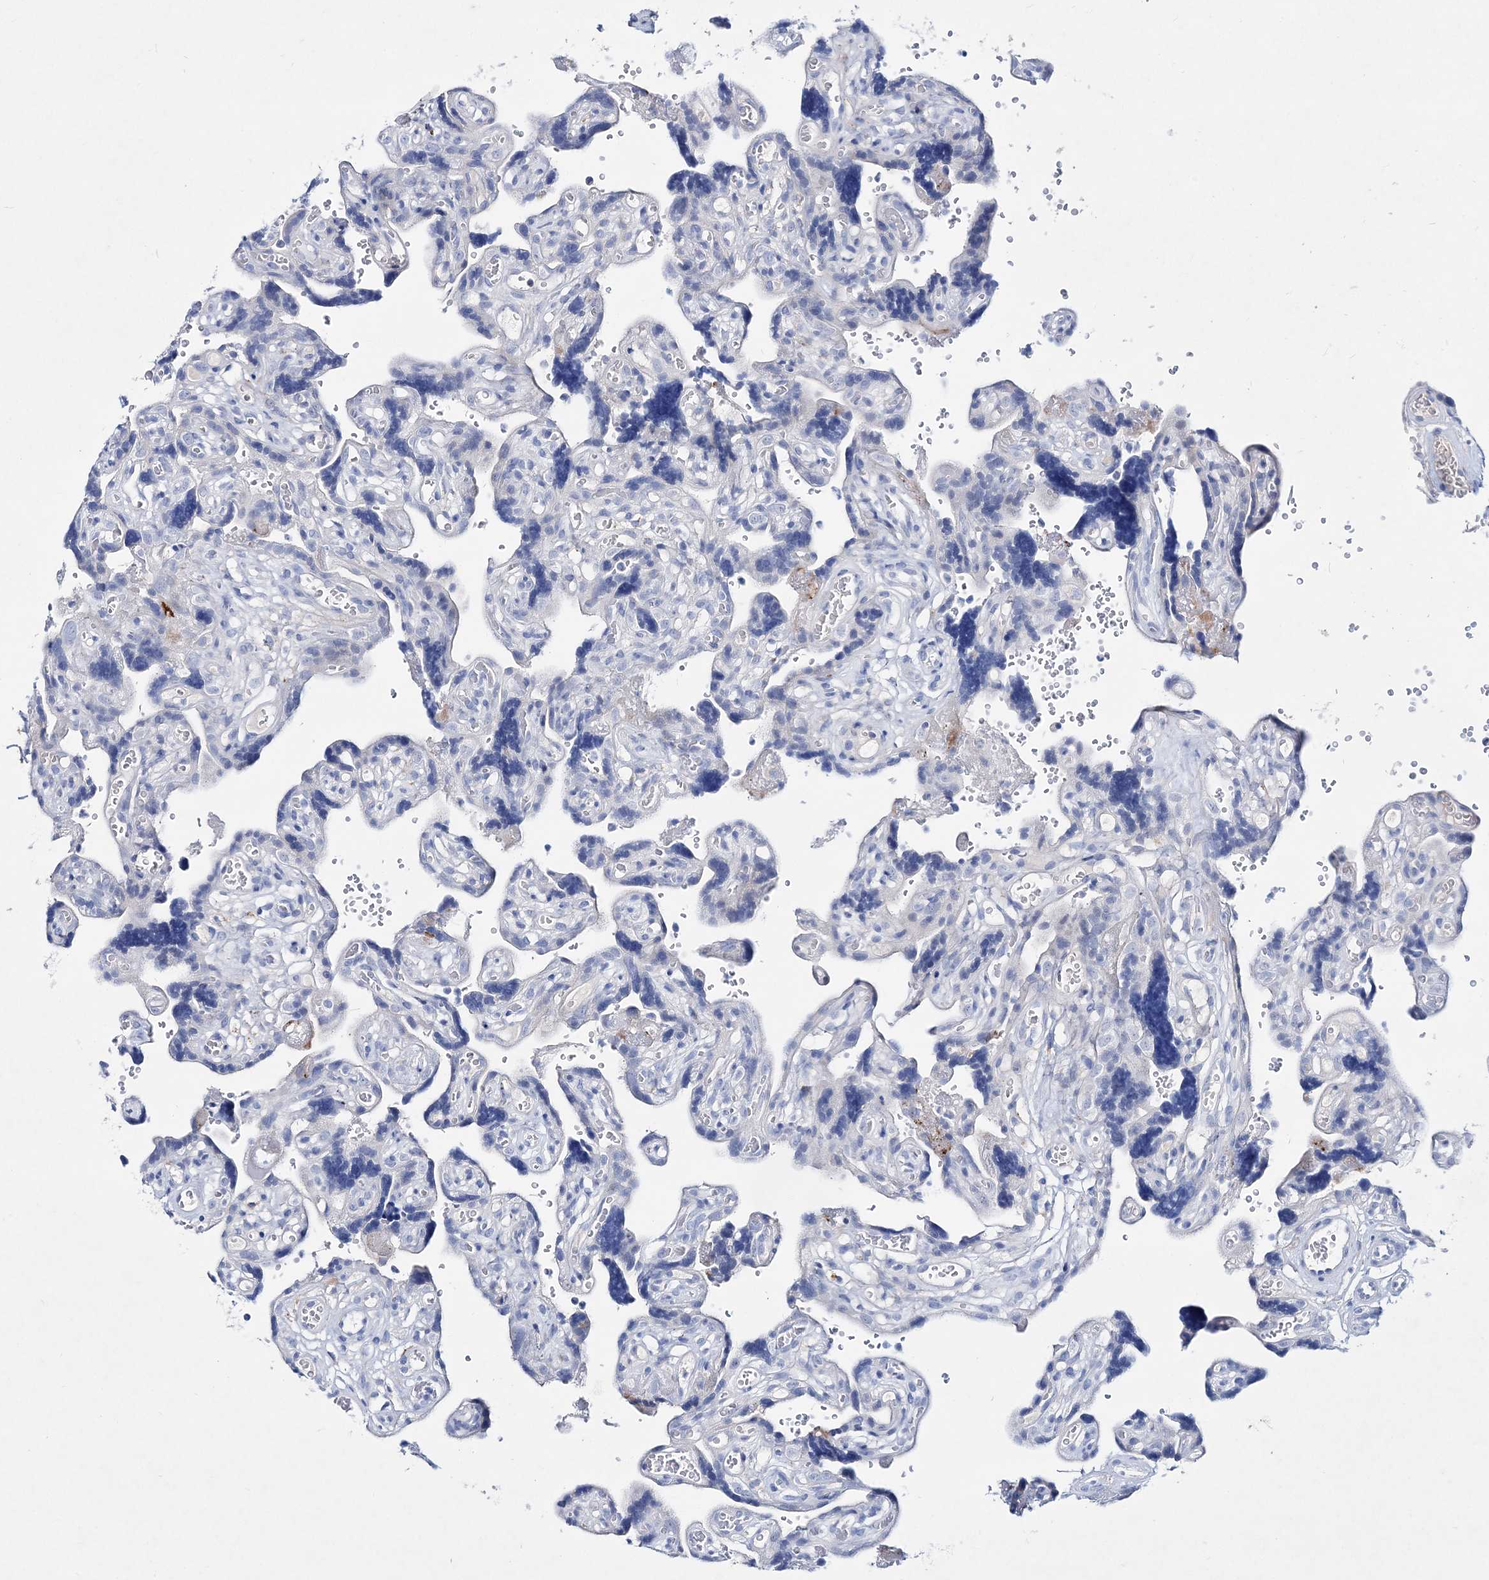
{"staining": {"intensity": "negative", "quantity": "none", "location": "none"}, "tissue": "placenta", "cell_type": "Trophoblastic cells", "image_type": "normal", "snomed": [{"axis": "morphology", "description": "Normal tissue, NOS"}, {"axis": "topography", "description": "Placenta"}], "caption": "Immunohistochemistry (IHC) photomicrograph of unremarkable placenta: placenta stained with DAB (3,3'-diaminobenzidine) displays no significant protein positivity in trophoblastic cells.", "gene": "SPINK7", "patient": {"sex": "female", "age": 30}}